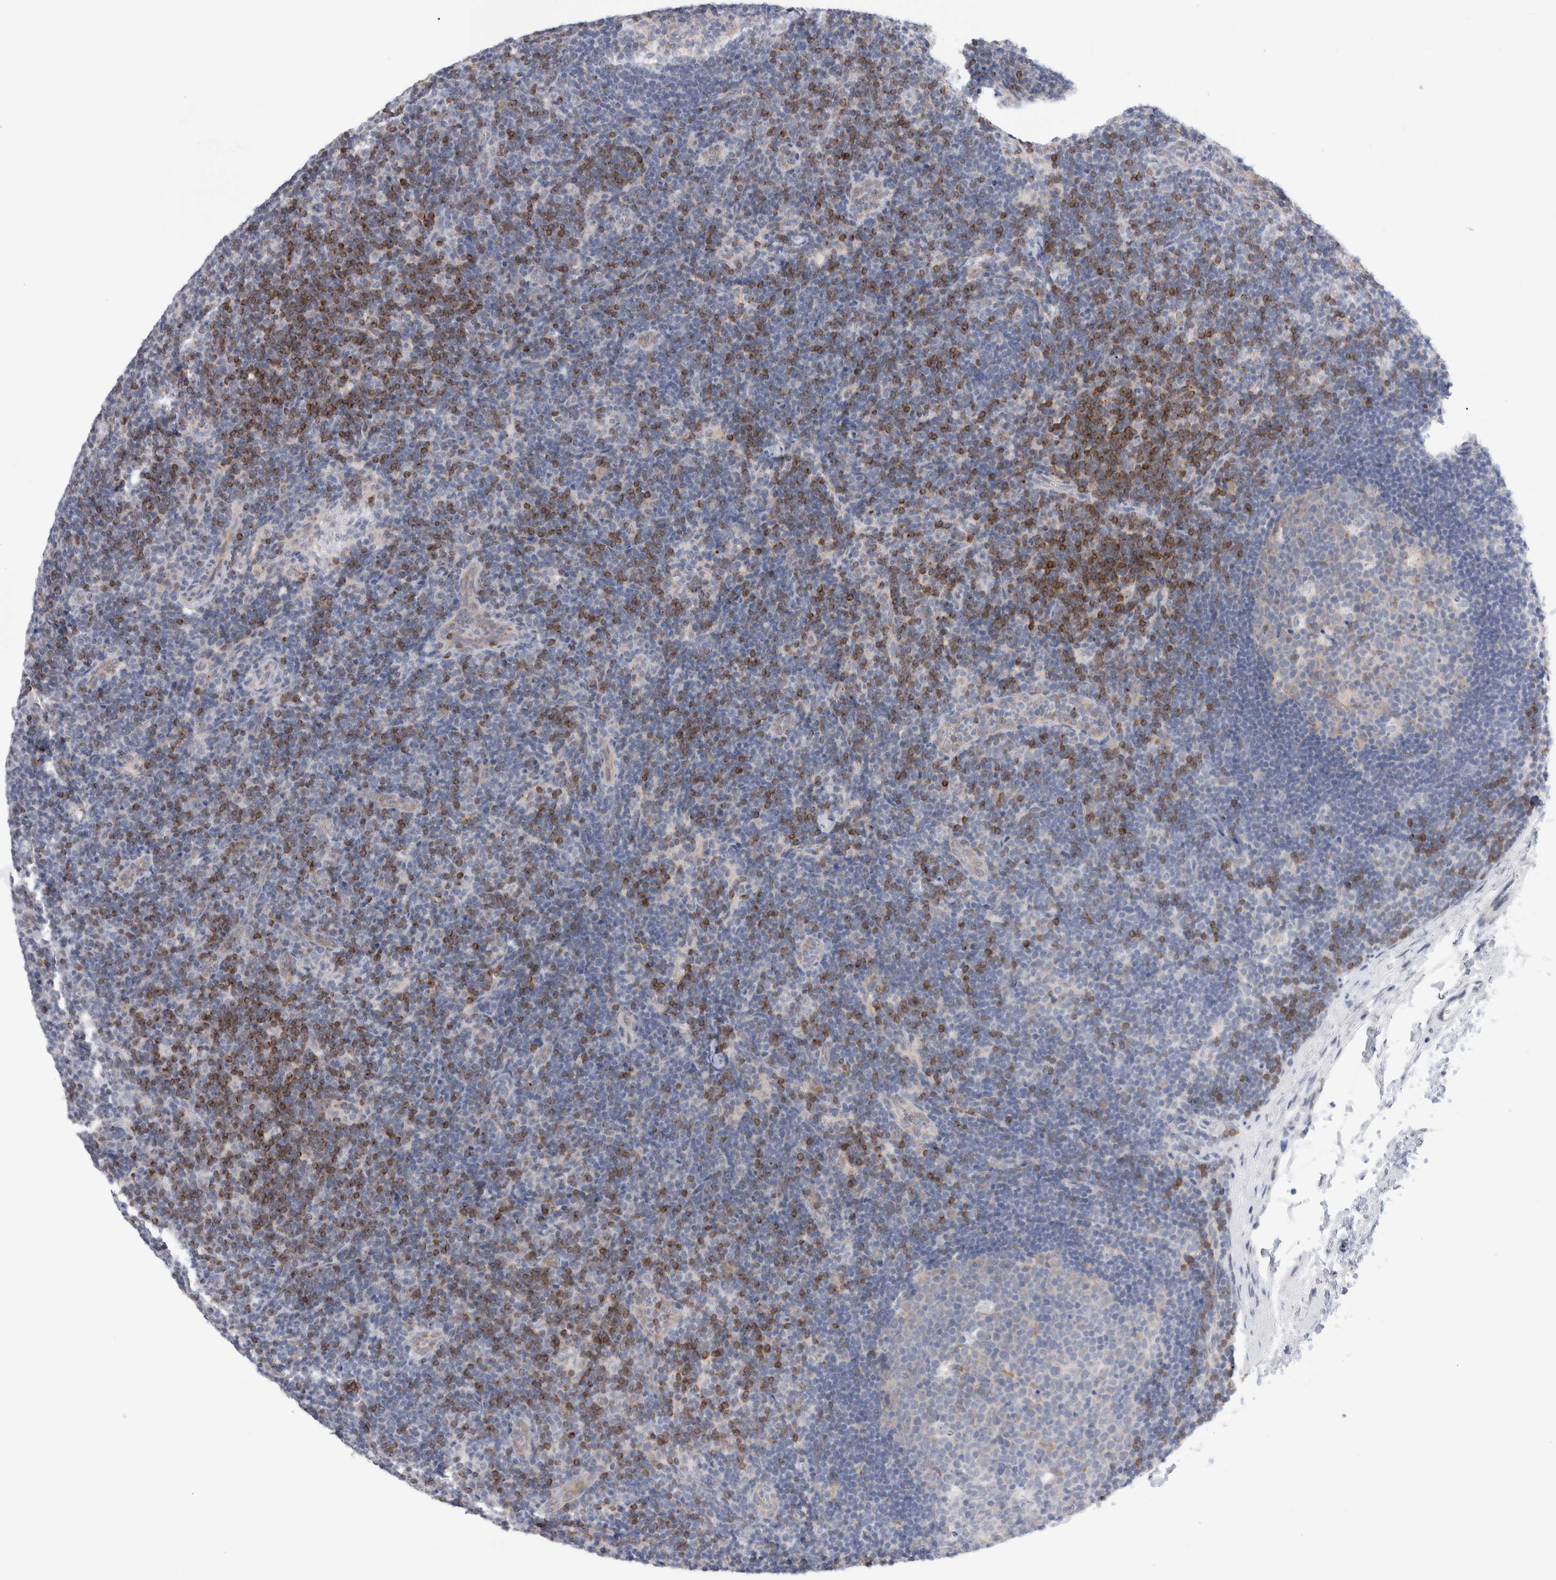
{"staining": {"intensity": "negative", "quantity": "none", "location": "none"}, "tissue": "lymph node", "cell_type": "Germinal center cells", "image_type": "normal", "snomed": [{"axis": "morphology", "description": "Normal tissue, NOS"}, {"axis": "topography", "description": "Lymph node"}], "caption": "Immunohistochemical staining of benign human lymph node shows no significant expression in germinal center cells. Nuclei are stained in blue.", "gene": "C1orf112", "patient": {"sex": "female", "age": 22}}